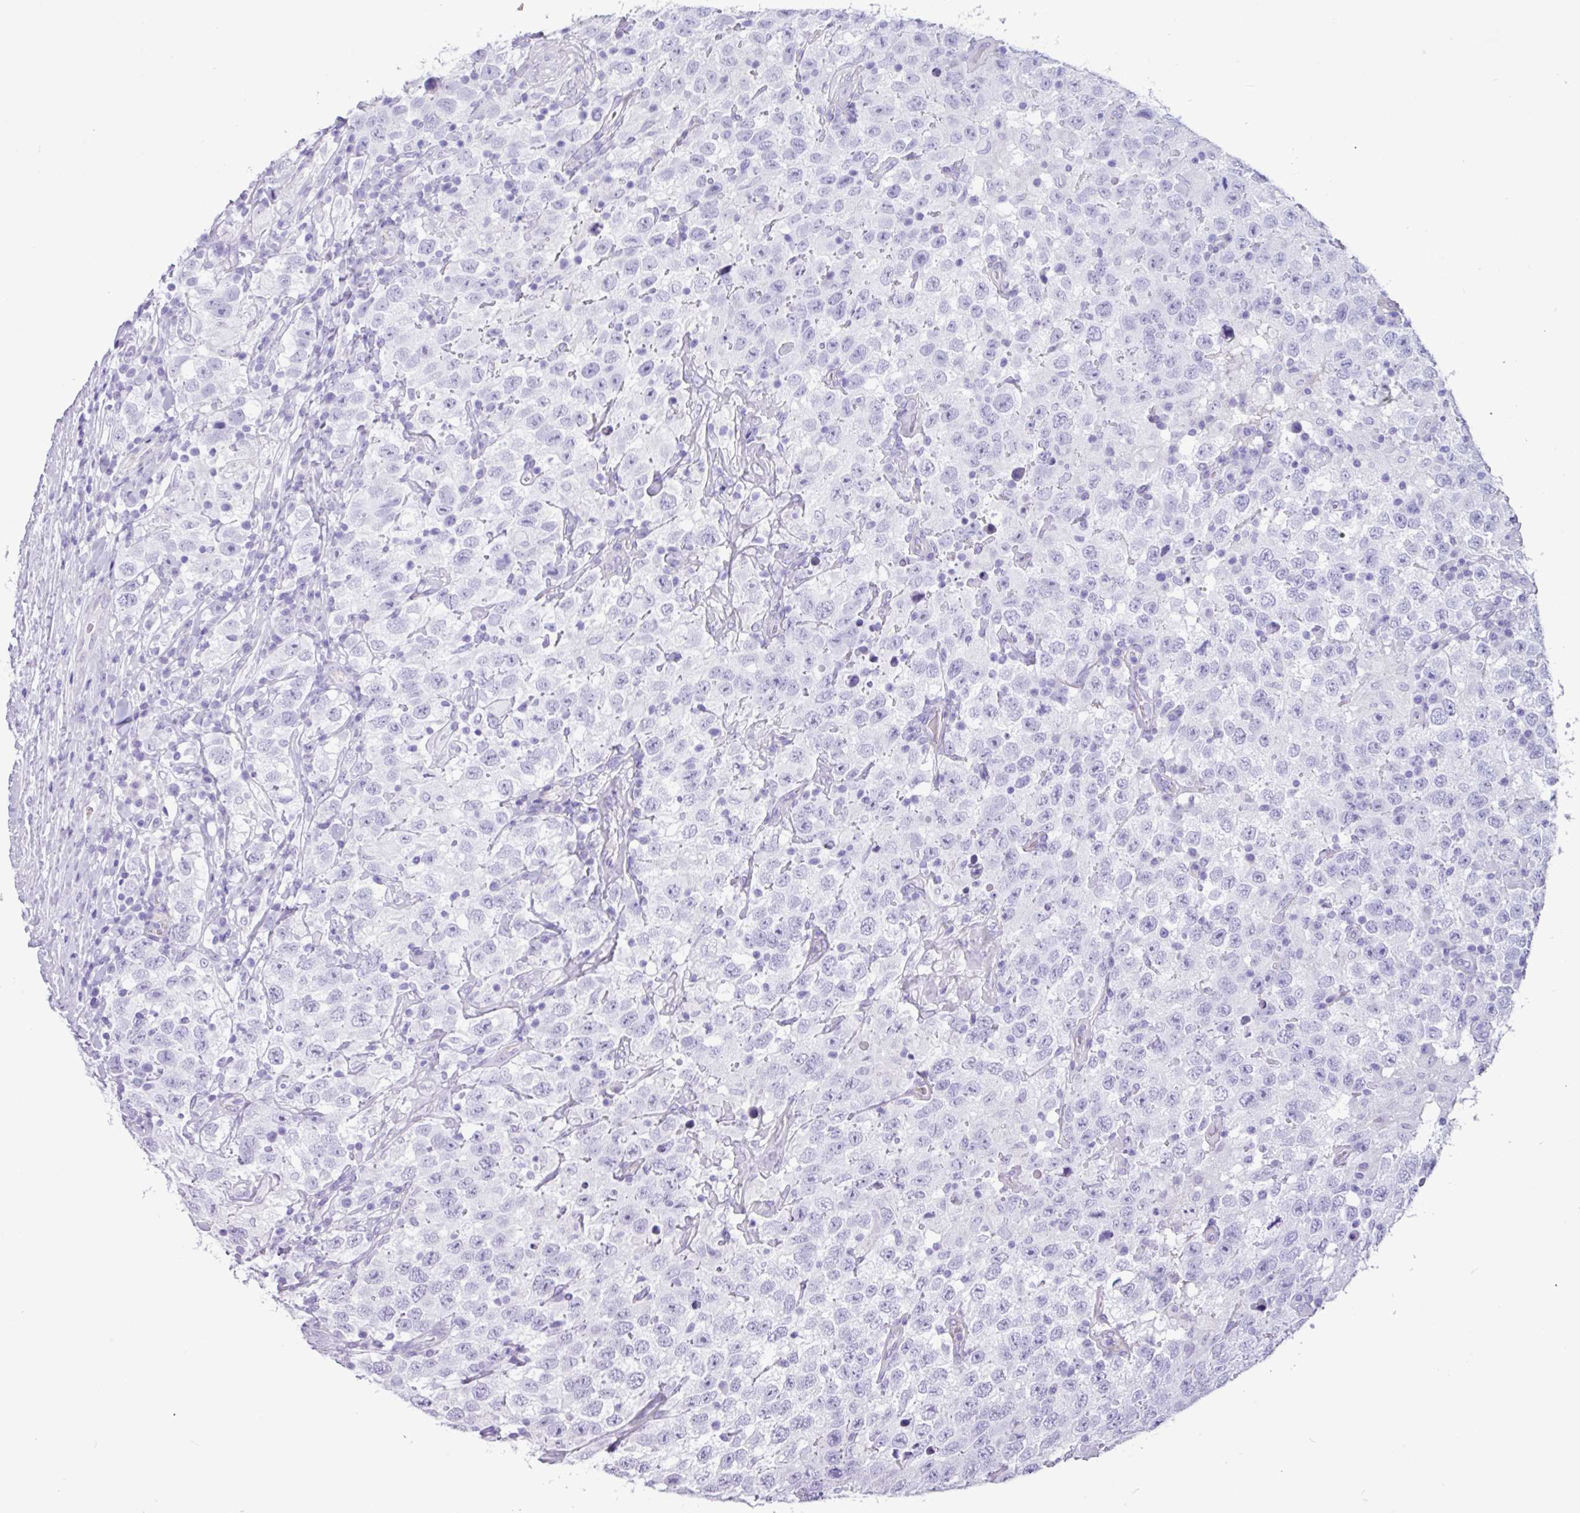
{"staining": {"intensity": "negative", "quantity": "none", "location": "none"}, "tissue": "testis cancer", "cell_type": "Tumor cells", "image_type": "cancer", "snomed": [{"axis": "morphology", "description": "Seminoma, NOS"}, {"axis": "topography", "description": "Testis"}], "caption": "Immunohistochemistry histopathology image of testis cancer (seminoma) stained for a protein (brown), which shows no staining in tumor cells.", "gene": "CKMT2", "patient": {"sex": "male", "age": 41}}